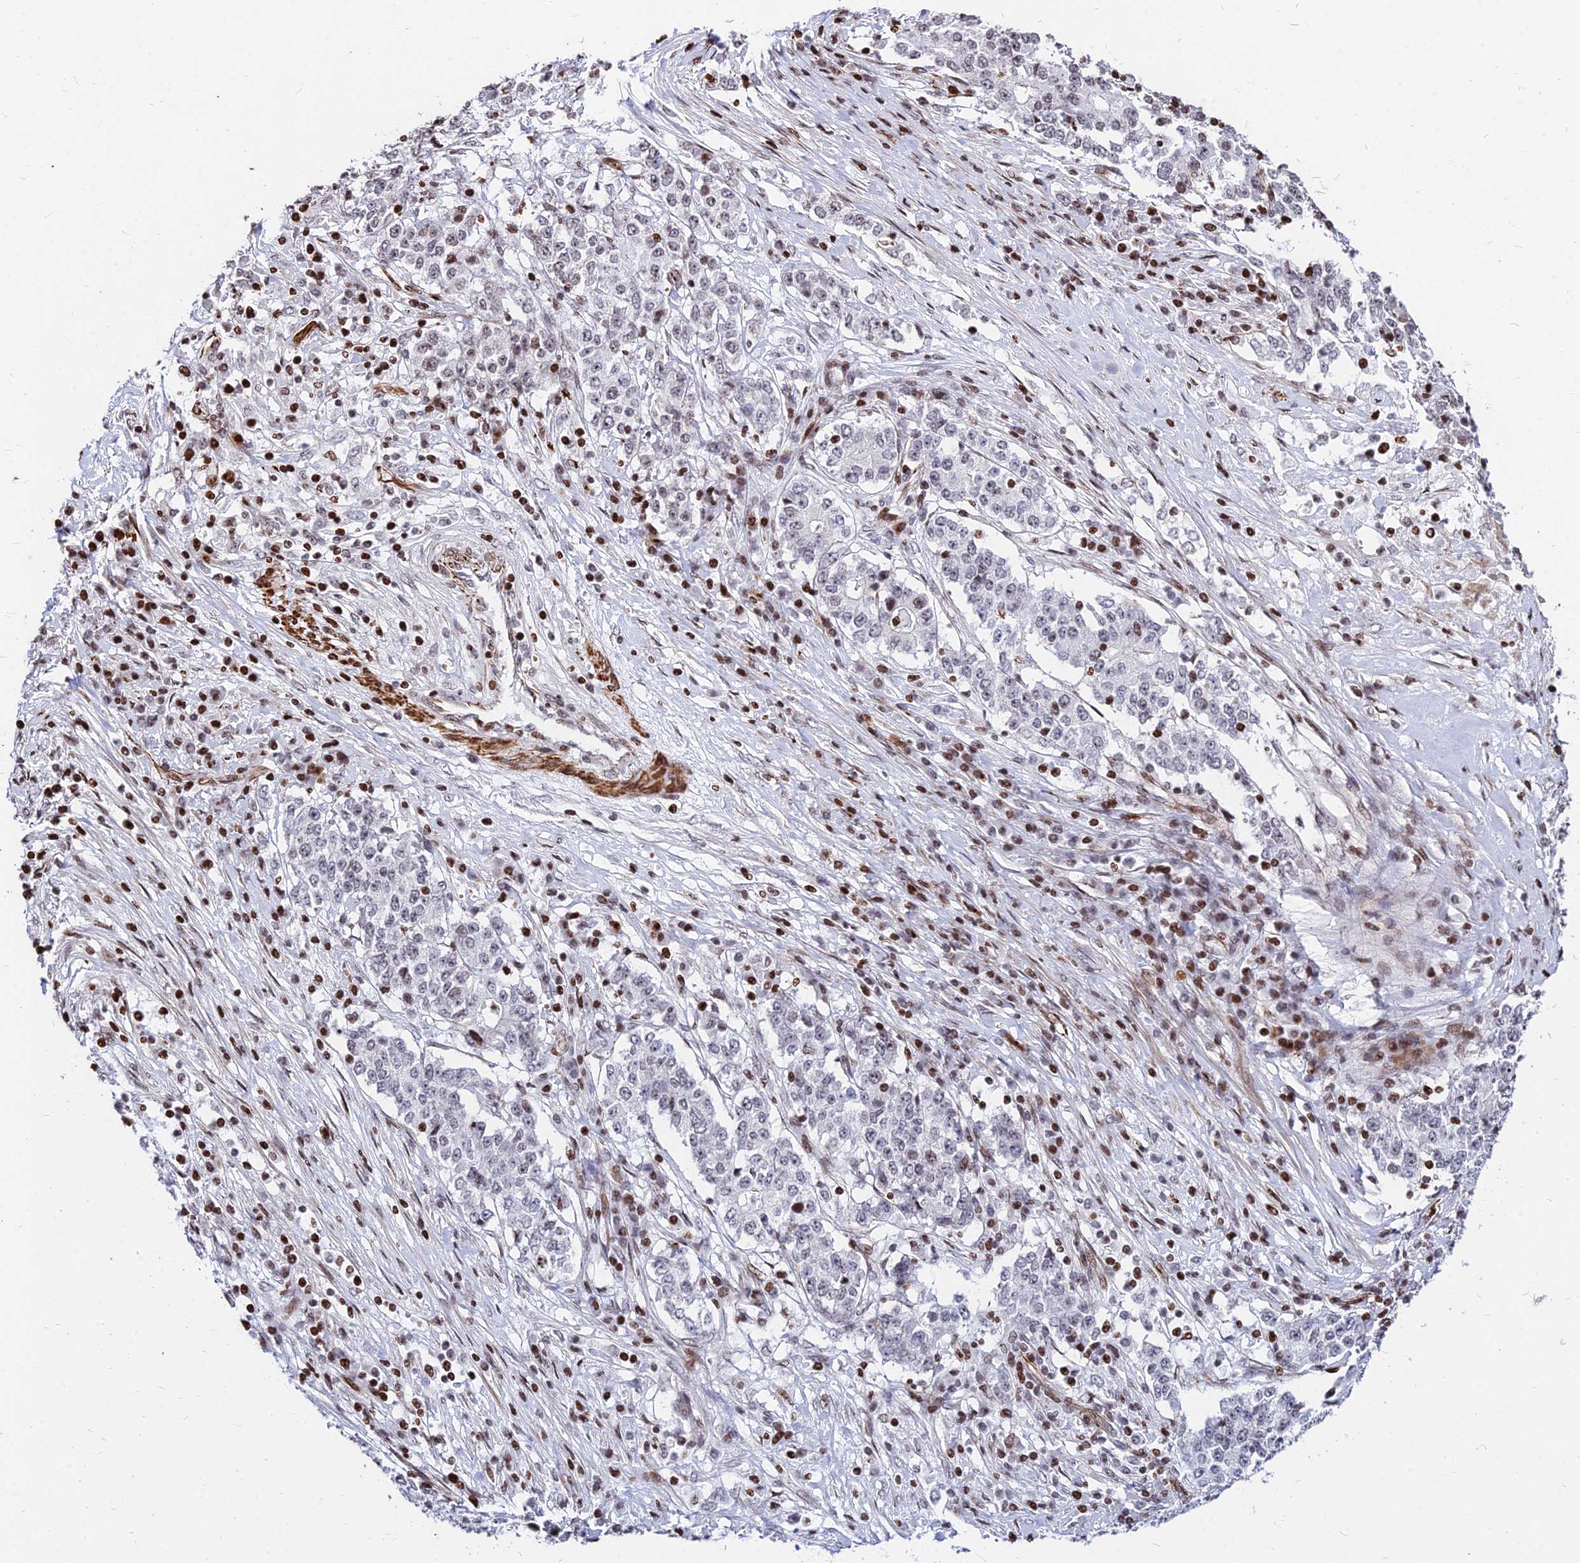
{"staining": {"intensity": "weak", "quantity": "<25%", "location": "nuclear"}, "tissue": "stomach cancer", "cell_type": "Tumor cells", "image_type": "cancer", "snomed": [{"axis": "morphology", "description": "Adenocarcinoma, NOS"}, {"axis": "topography", "description": "Stomach"}], "caption": "There is no significant positivity in tumor cells of stomach adenocarcinoma.", "gene": "NYAP2", "patient": {"sex": "male", "age": 59}}